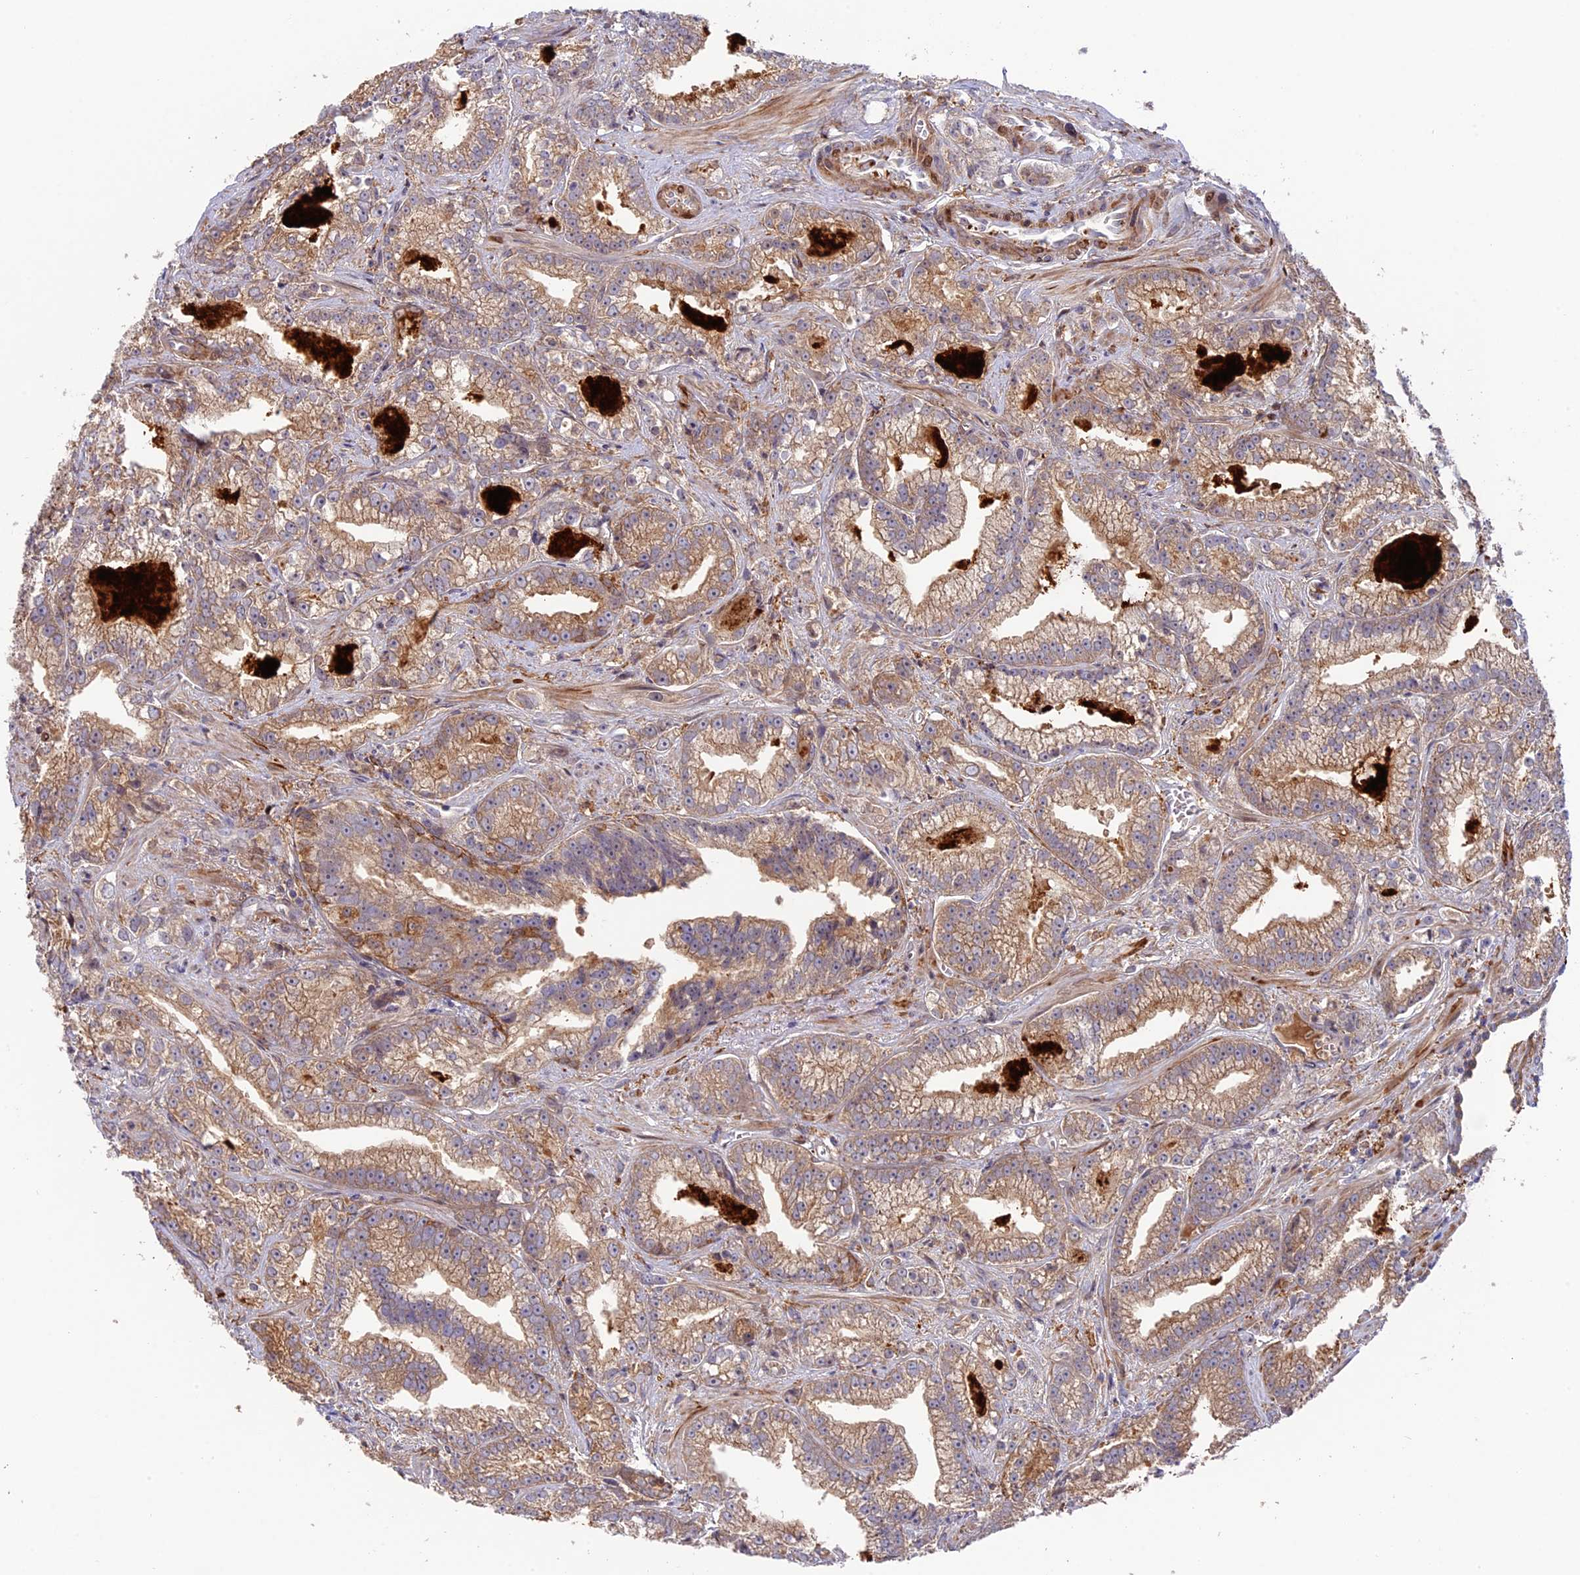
{"staining": {"intensity": "moderate", "quantity": "25%-75%", "location": "cytoplasmic/membranous"}, "tissue": "prostate cancer", "cell_type": "Tumor cells", "image_type": "cancer", "snomed": [{"axis": "morphology", "description": "Adenocarcinoma, High grade"}, {"axis": "topography", "description": "Prostate and seminal vesicle, NOS"}], "caption": "Prostate cancer (high-grade adenocarcinoma) tissue reveals moderate cytoplasmic/membranous expression in approximately 25%-75% of tumor cells Using DAB (brown) and hematoxylin (blue) stains, captured at high magnification using brightfield microscopy.", "gene": "FERMT1", "patient": {"sex": "male", "age": 67}}